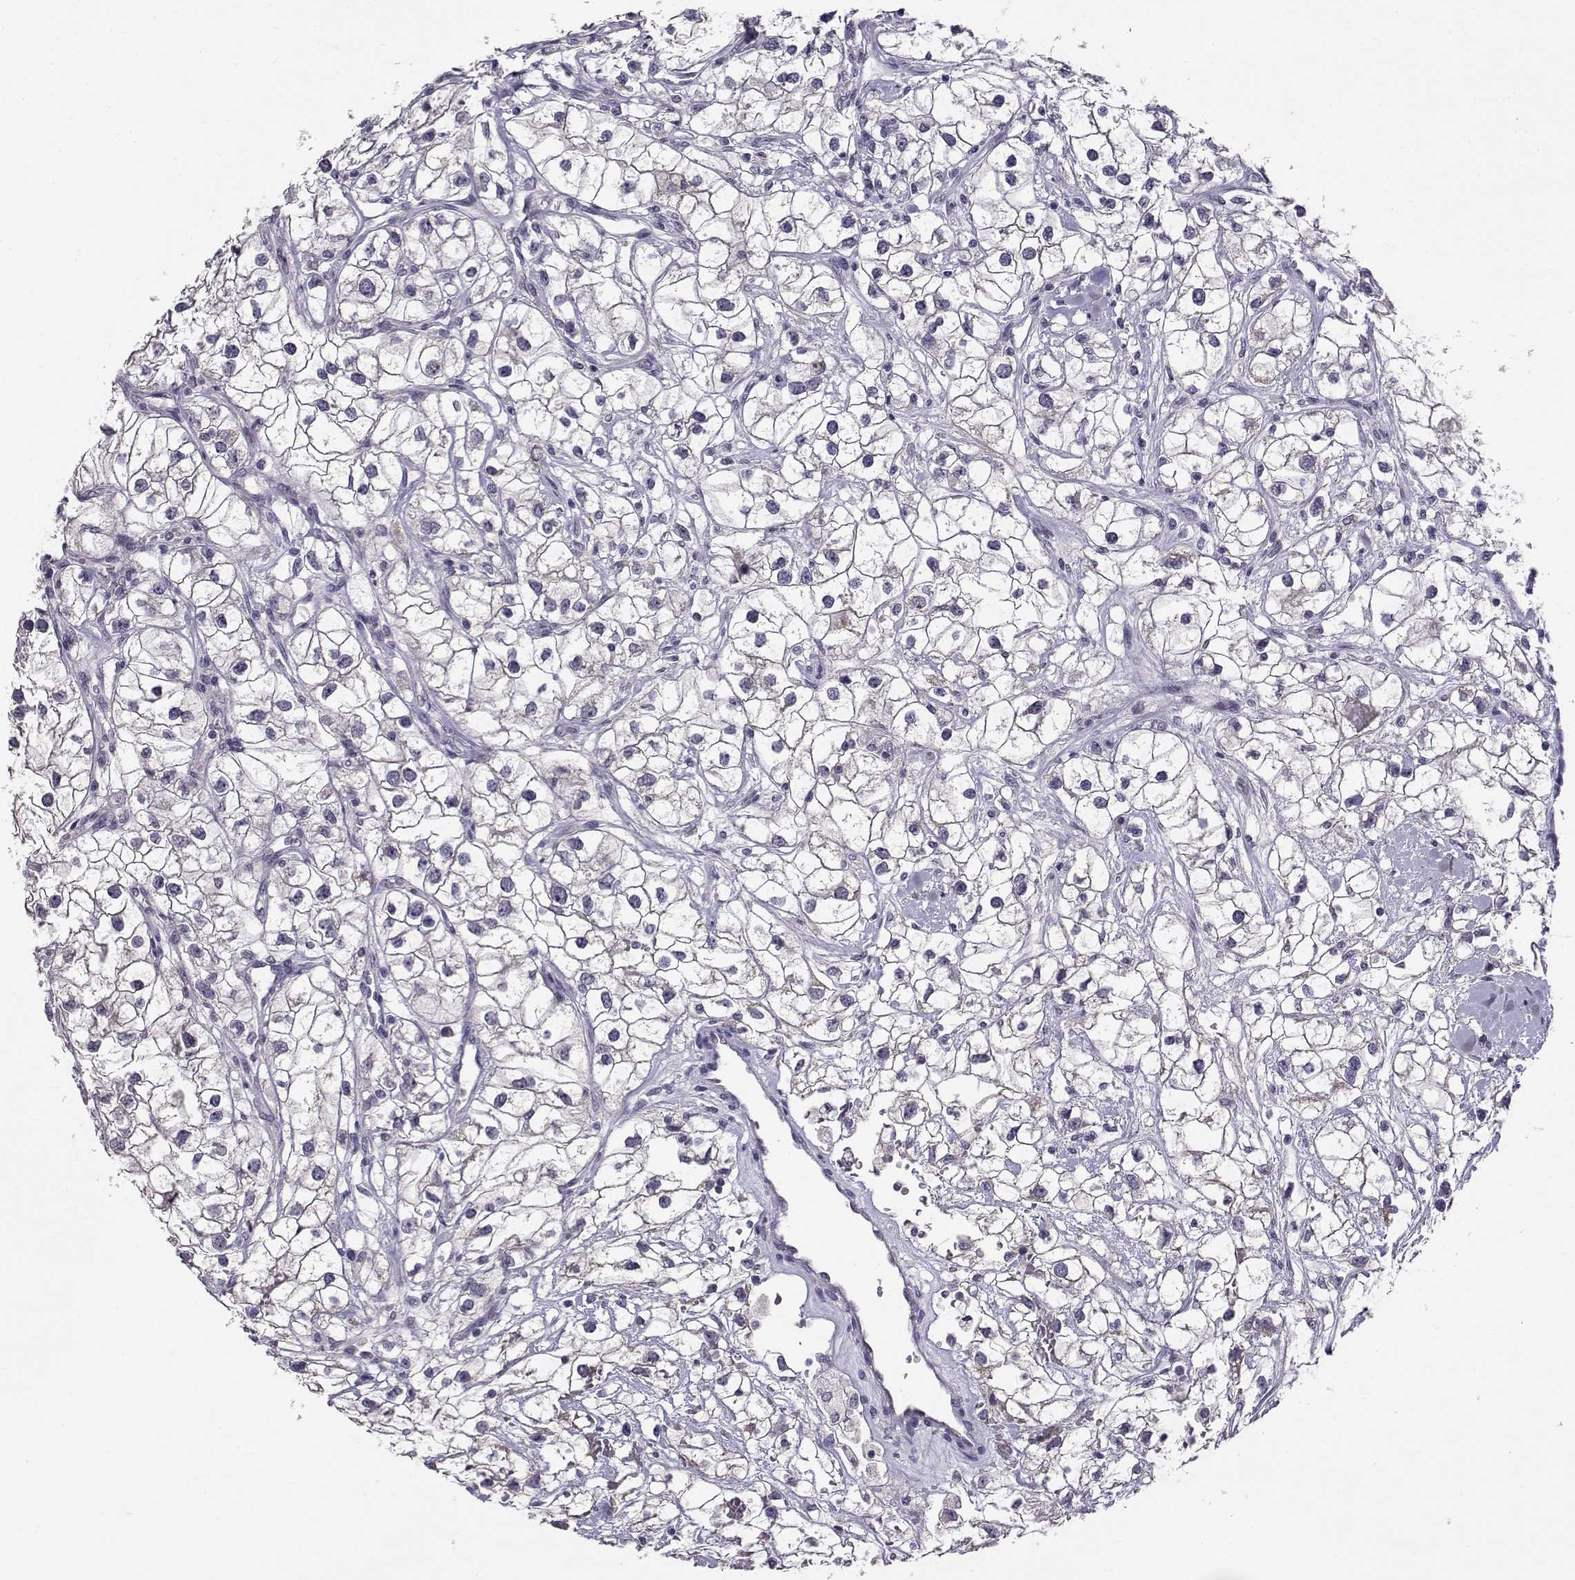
{"staining": {"intensity": "negative", "quantity": "none", "location": "none"}, "tissue": "renal cancer", "cell_type": "Tumor cells", "image_type": "cancer", "snomed": [{"axis": "morphology", "description": "Adenocarcinoma, NOS"}, {"axis": "topography", "description": "Kidney"}], "caption": "Immunohistochemistry photomicrograph of renal adenocarcinoma stained for a protein (brown), which demonstrates no staining in tumor cells.", "gene": "RHOXF2", "patient": {"sex": "male", "age": 59}}